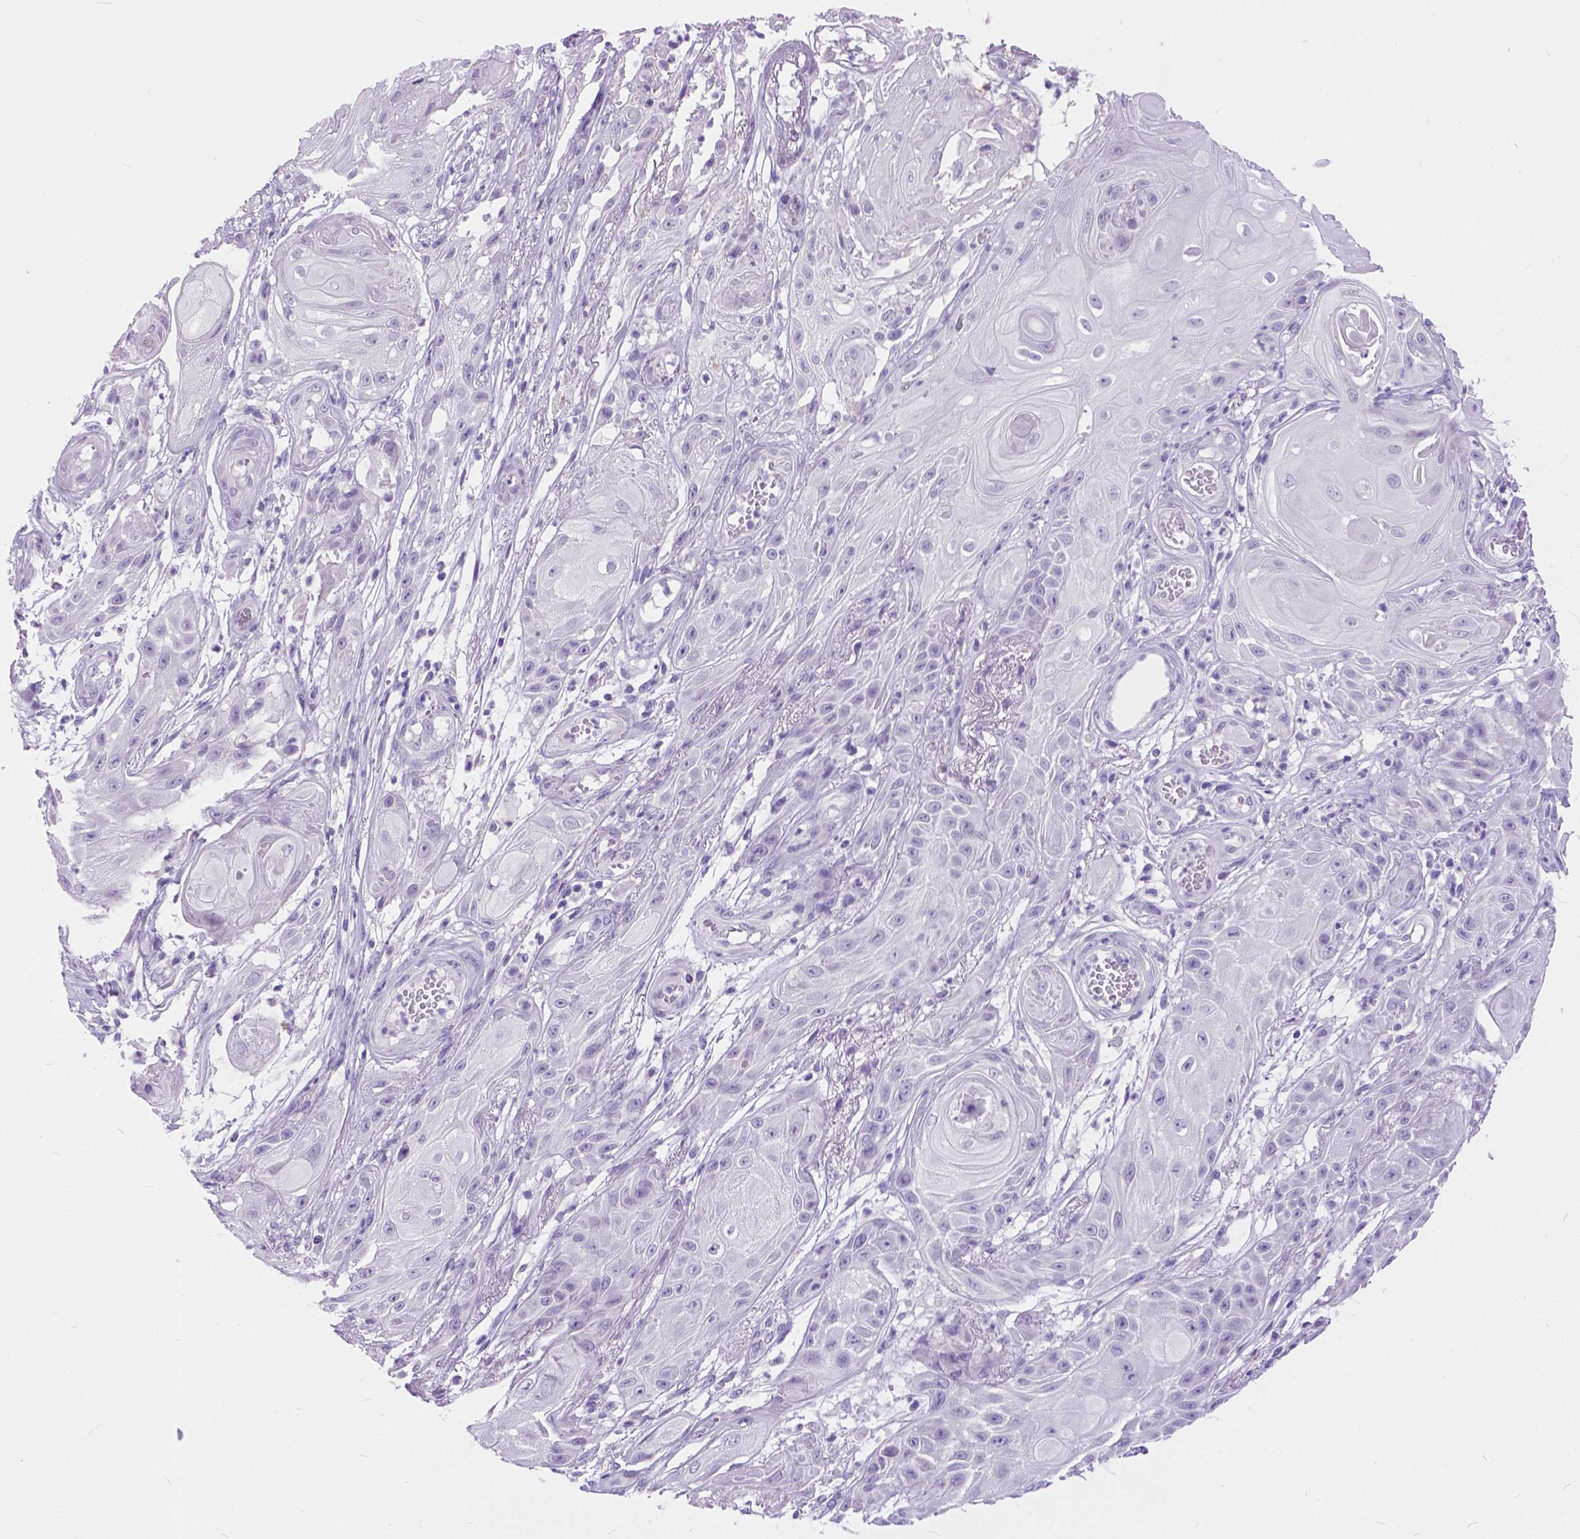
{"staining": {"intensity": "negative", "quantity": "none", "location": "none"}, "tissue": "skin cancer", "cell_type": "Tumor cells", "image_type": "cancer", "snomed": [{"axis": "morphology", "description": "Squamous cell carcinoma, NOS"}, {"axis": "topography", "description": "Skin"}], "caption": "IHC of skin cancer shows no staining in tumor cells. (DAB immunohistochemistry visualized using brightfield microscopy, high magnification).", "gene": "ARMS2", "patient": {"sex": "male", "age": 62}}